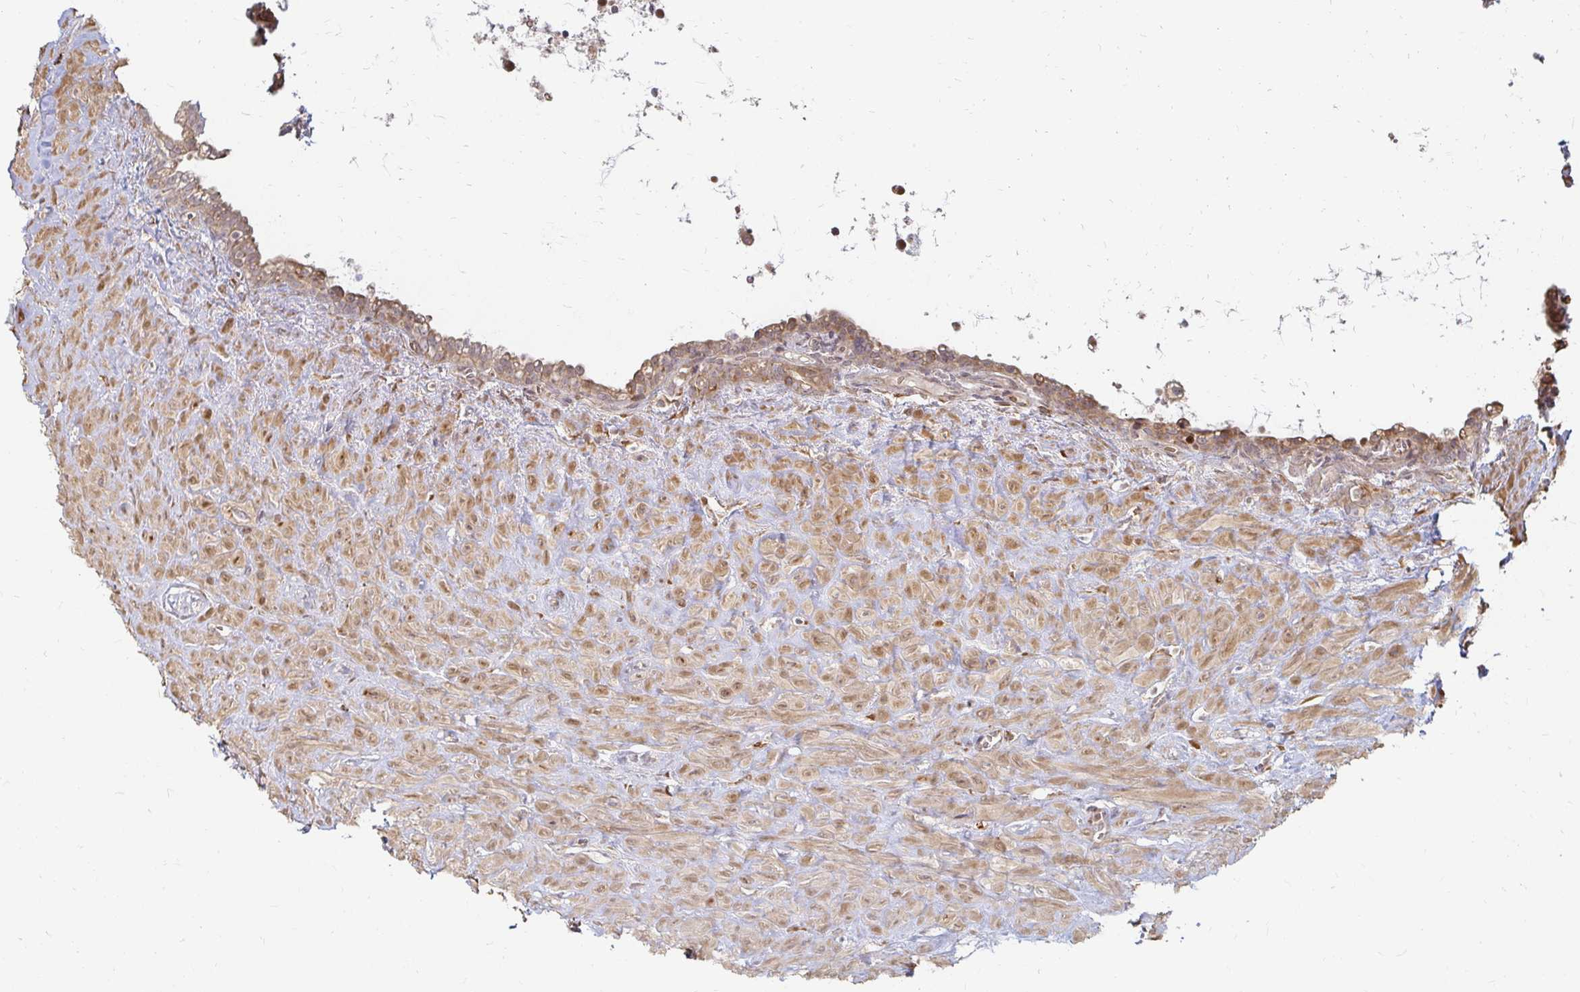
{"staining": {"intensity": "moderate", "quantity": ">75%", "location": "cytoplasmic/membranous"}, "tissue": "seminal vesicle", "cell_type": "Glandular cells", "image_type": "normal", "snomed": [{"axis": "morphology", "description": "Normal tissue, NOS"}, {"axis": "topography", "description": "Seminal veicle"}], "caption": "IHC photomicrograph of unremarkable seminal vesicle: human seminal vesicle stained using immunohistochemistry displays medium levels of moderate protein expression localized specifically in the cytoplasmic/membranous of glandular cells, appearing as a cytoplasmic/membranous brown color.", "gene": "CAST", "patient": {"sex": "male", "age": 76}}